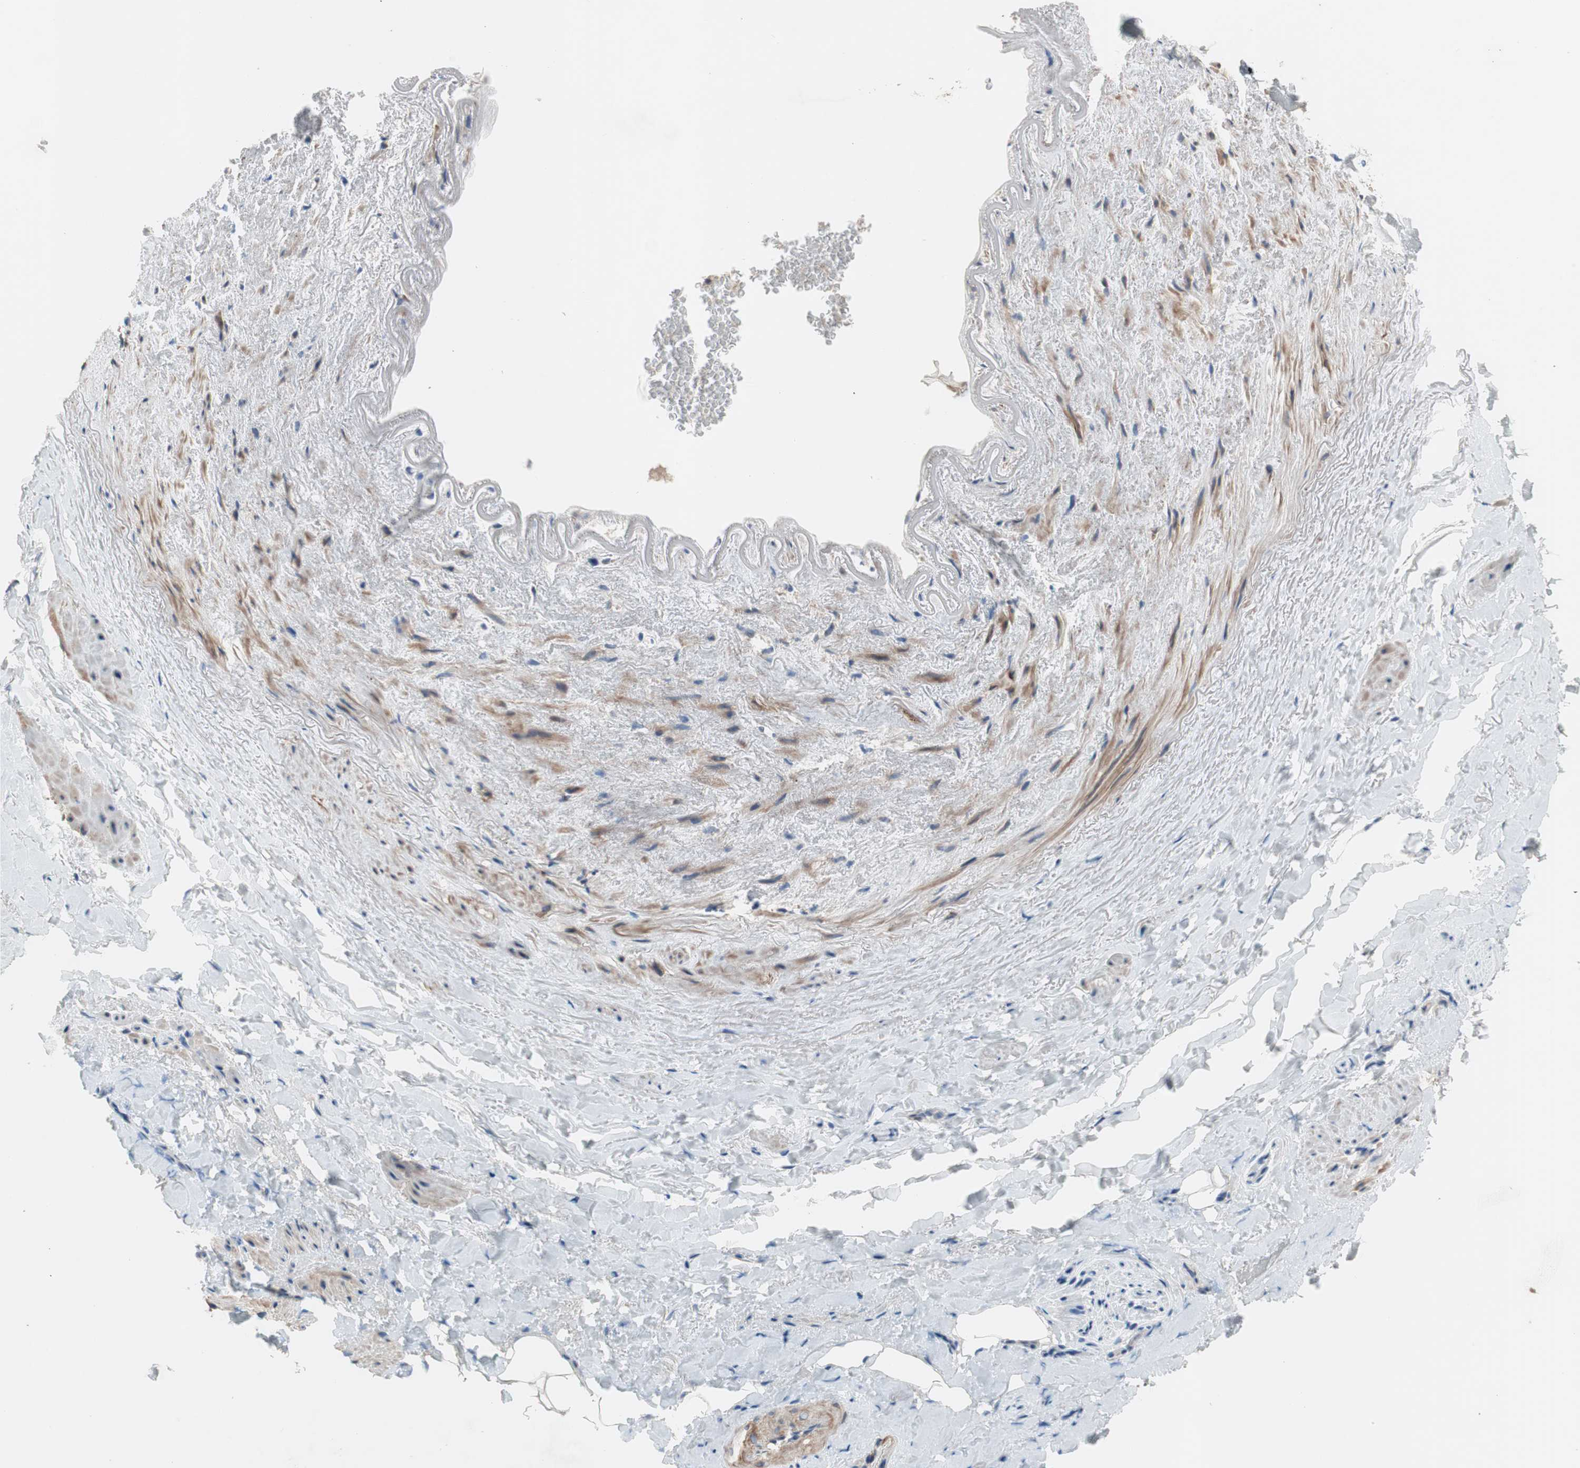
{"staining": {"intensity": "weak", "quantity": "25%-75%", "location": "cytoplasmic/membranous"}, "tissue": "adipose tissue", "cell_type": "Adipocytes", "image_type": "normal", "snomed": [{"axis": "morphology", "description": "Normal tissue, NOS"}, {"axis": "topography", "description": "Peripheral nerve tissue"}], "caption": "Adipocytes display low levels of weak cytoplasmic/membranous staining in about 25%-75% of cells in benign human adipose tissue. (brown staining indicates protein expression, while blue staining denotes nuclei).", "gene": "TACR3", "patient": {"sex": "male", "age": 70}}